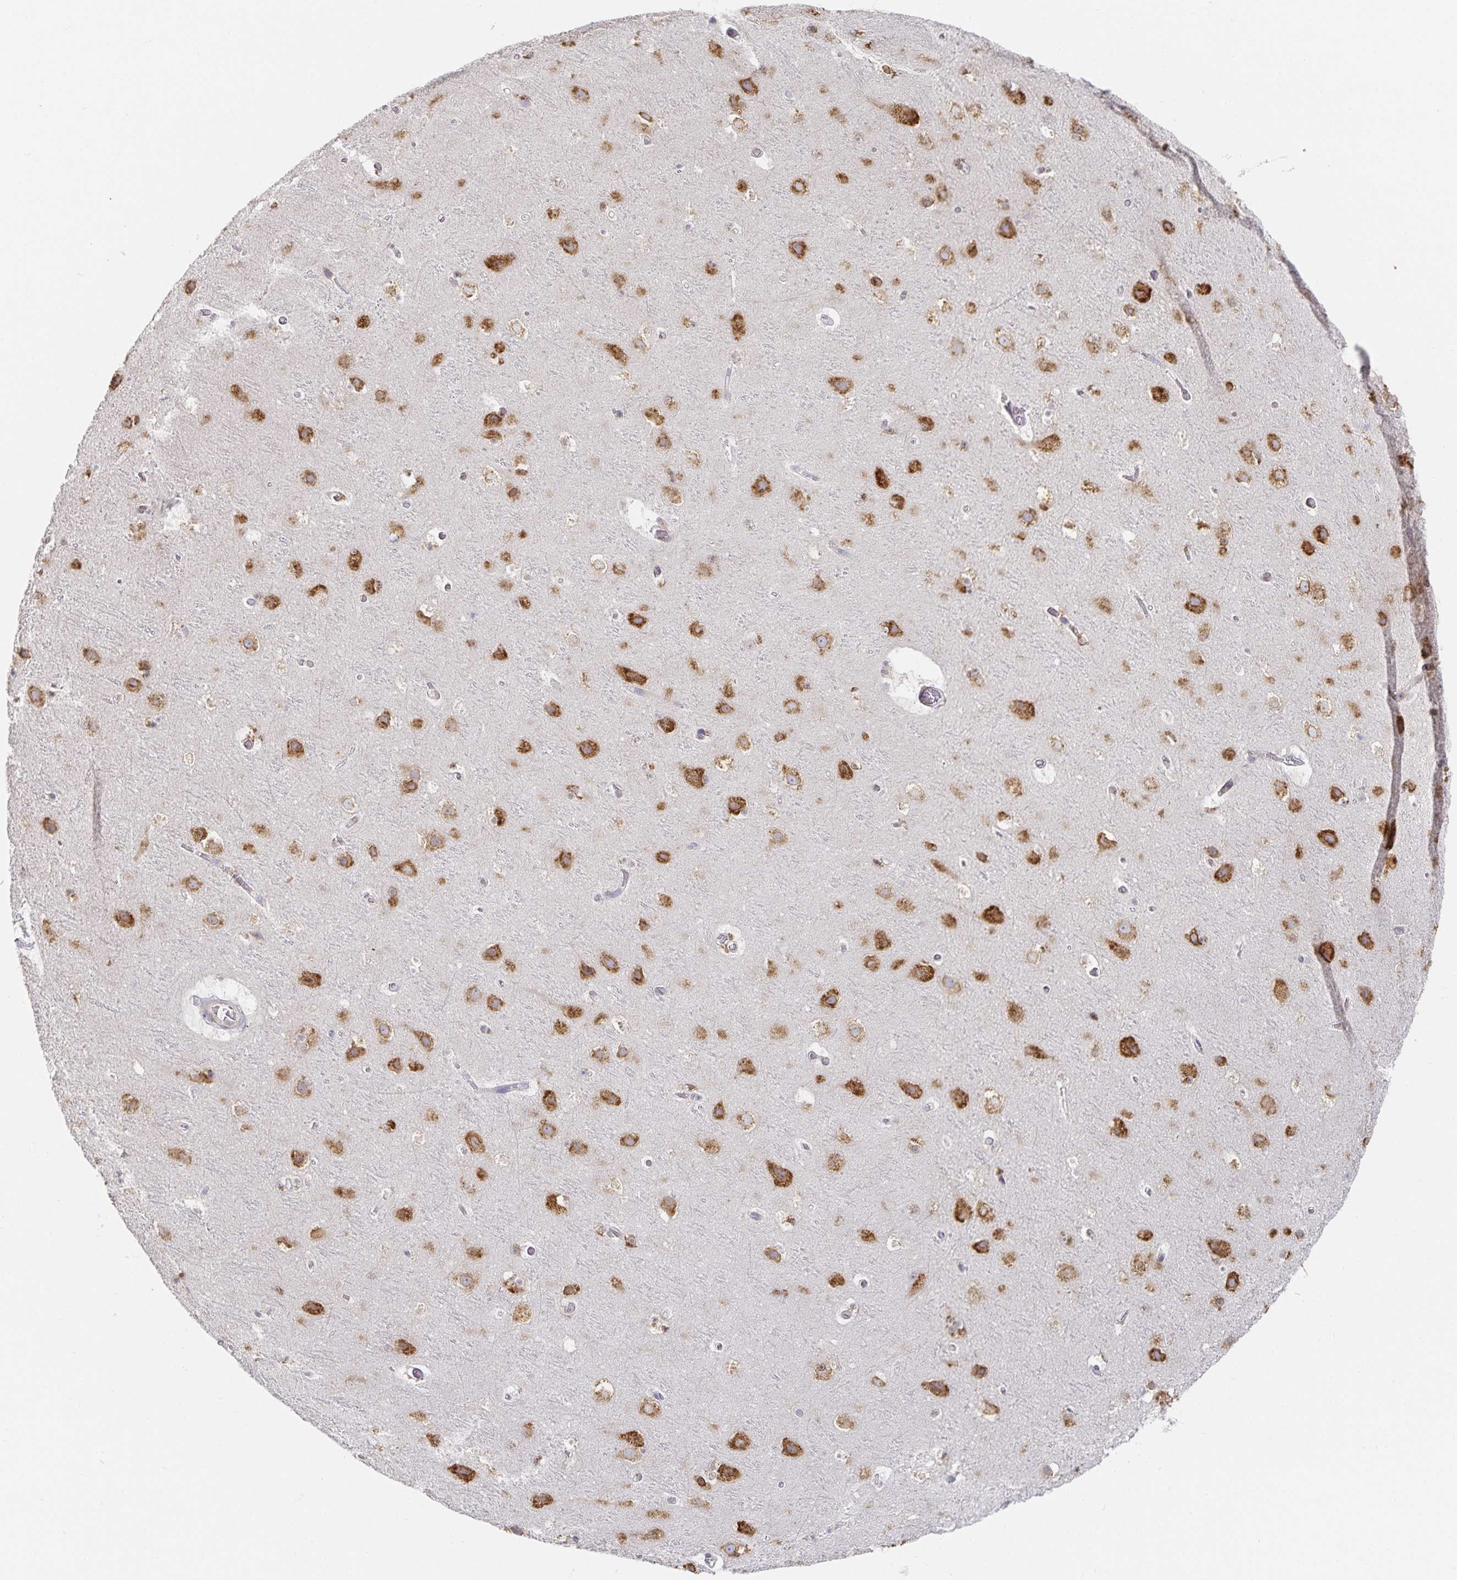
{"staining": {"intensity": "moderate", "quantity": "<25%", "location": "cytoplasmic/membranous"}, "tissue": "cerebral cortex", "cell_type": "Endothelial cells", "image_type": "normal", "snomed": [{"axis": "morphology", "description": "Normal tissue, NOS"}, {"axis": "topography", "description": "Cerebral cortex"}], "caption": "Protein staining of normal cerebral cortex demonstrates moderate cytoplasmic/membranous staining in about <25% of endothelial cells. Nuclei are stained in blue.", "gene": "NOMO1", "patient": {"sex": "female", "age": 42}}